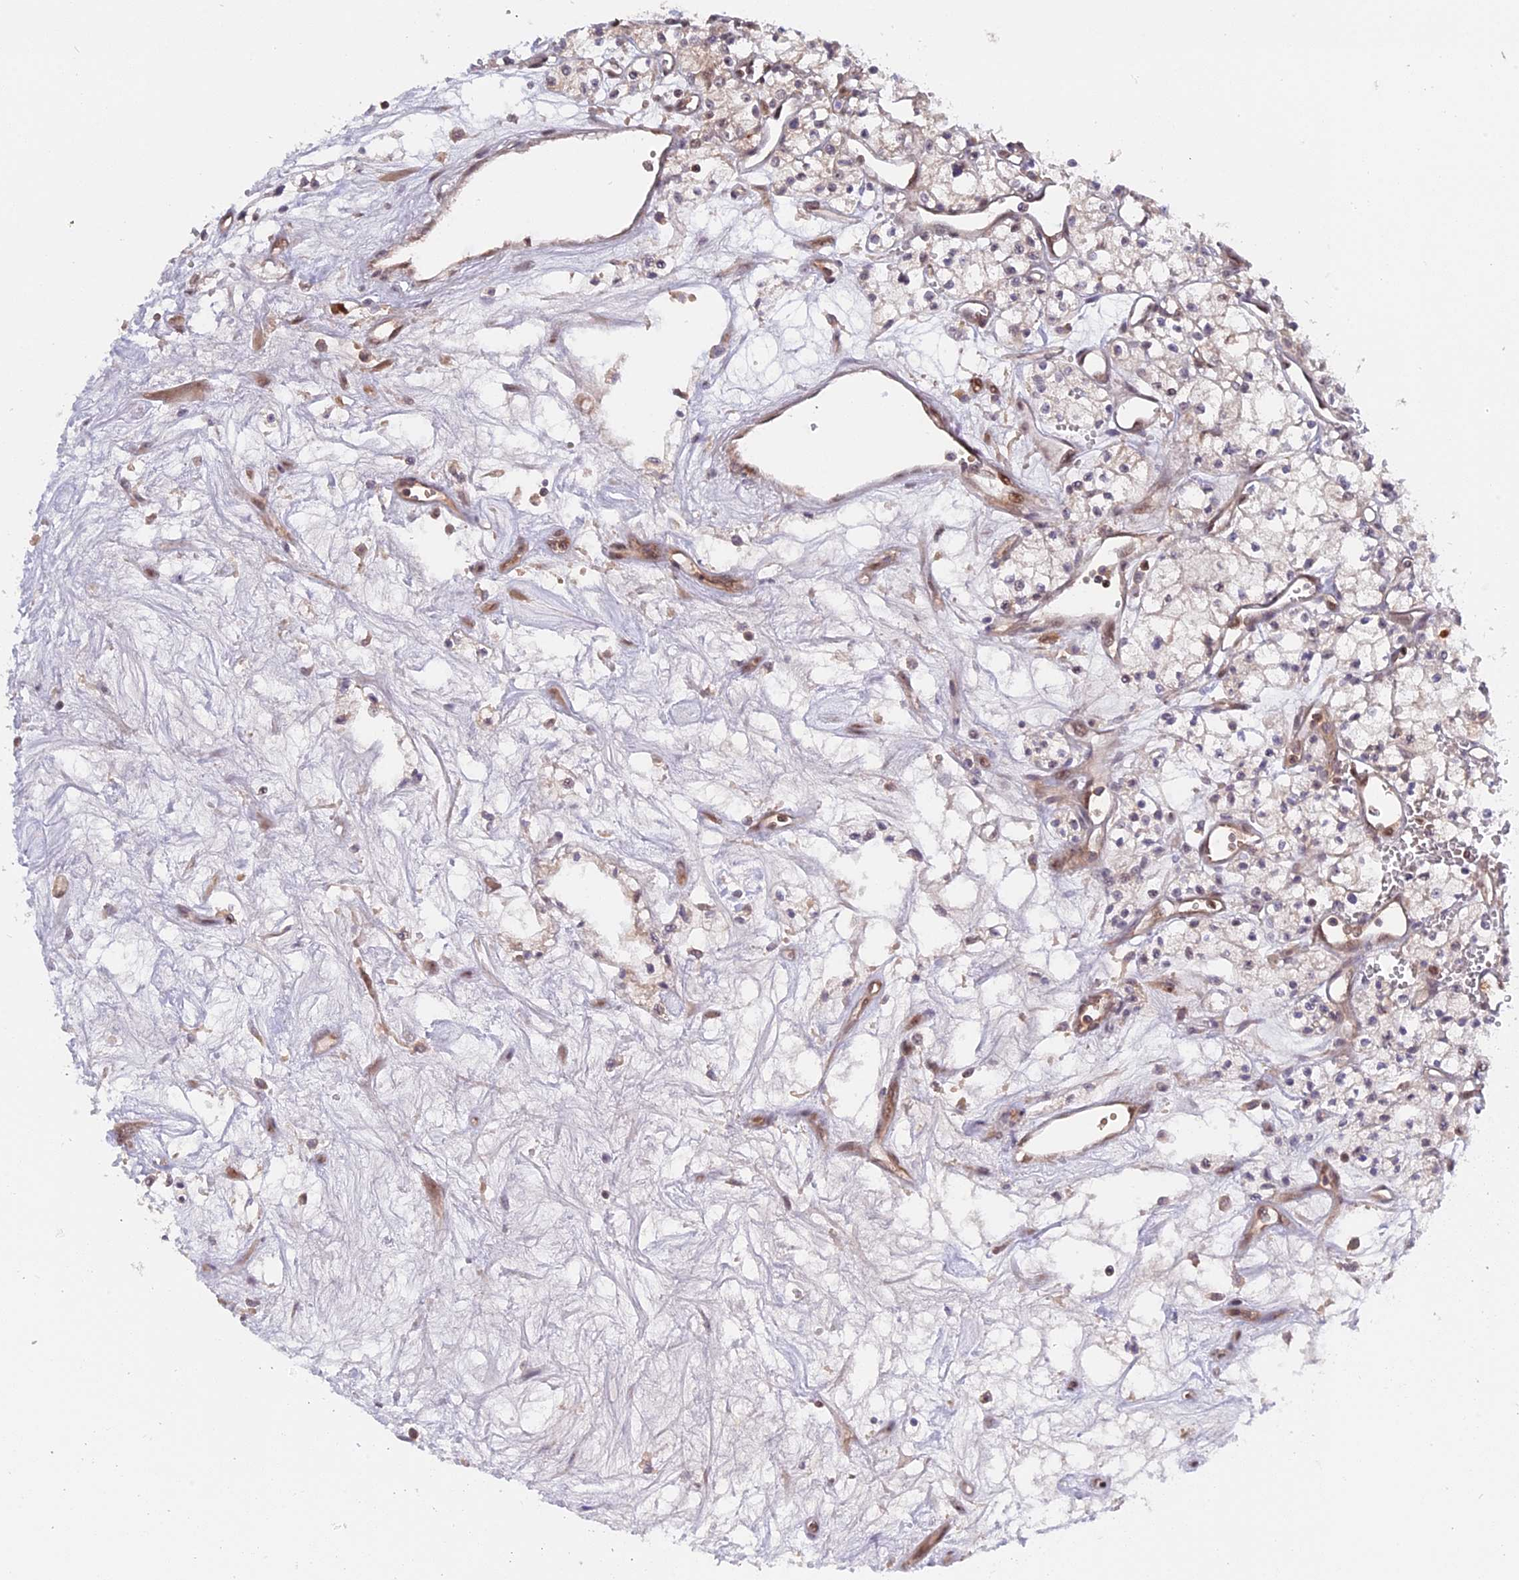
{"staining": {"intensity": "negative", "quantity": "none", "location": "none"}, "tissue": "renal cancer", "cell_type": "Tumor cells", "image_type": "cancer", "snomed": [{"axis": "morphology", "description": "Adenocarcinoma, NOS"}, {"axis": "topography", "description": "Kidney"}], "caption": "Image shows no significant protein positivity in tumor cells of renal adenocarcinoma.", "gene": "ZNF428", "patient": {"sex": "male", "age": 59}}